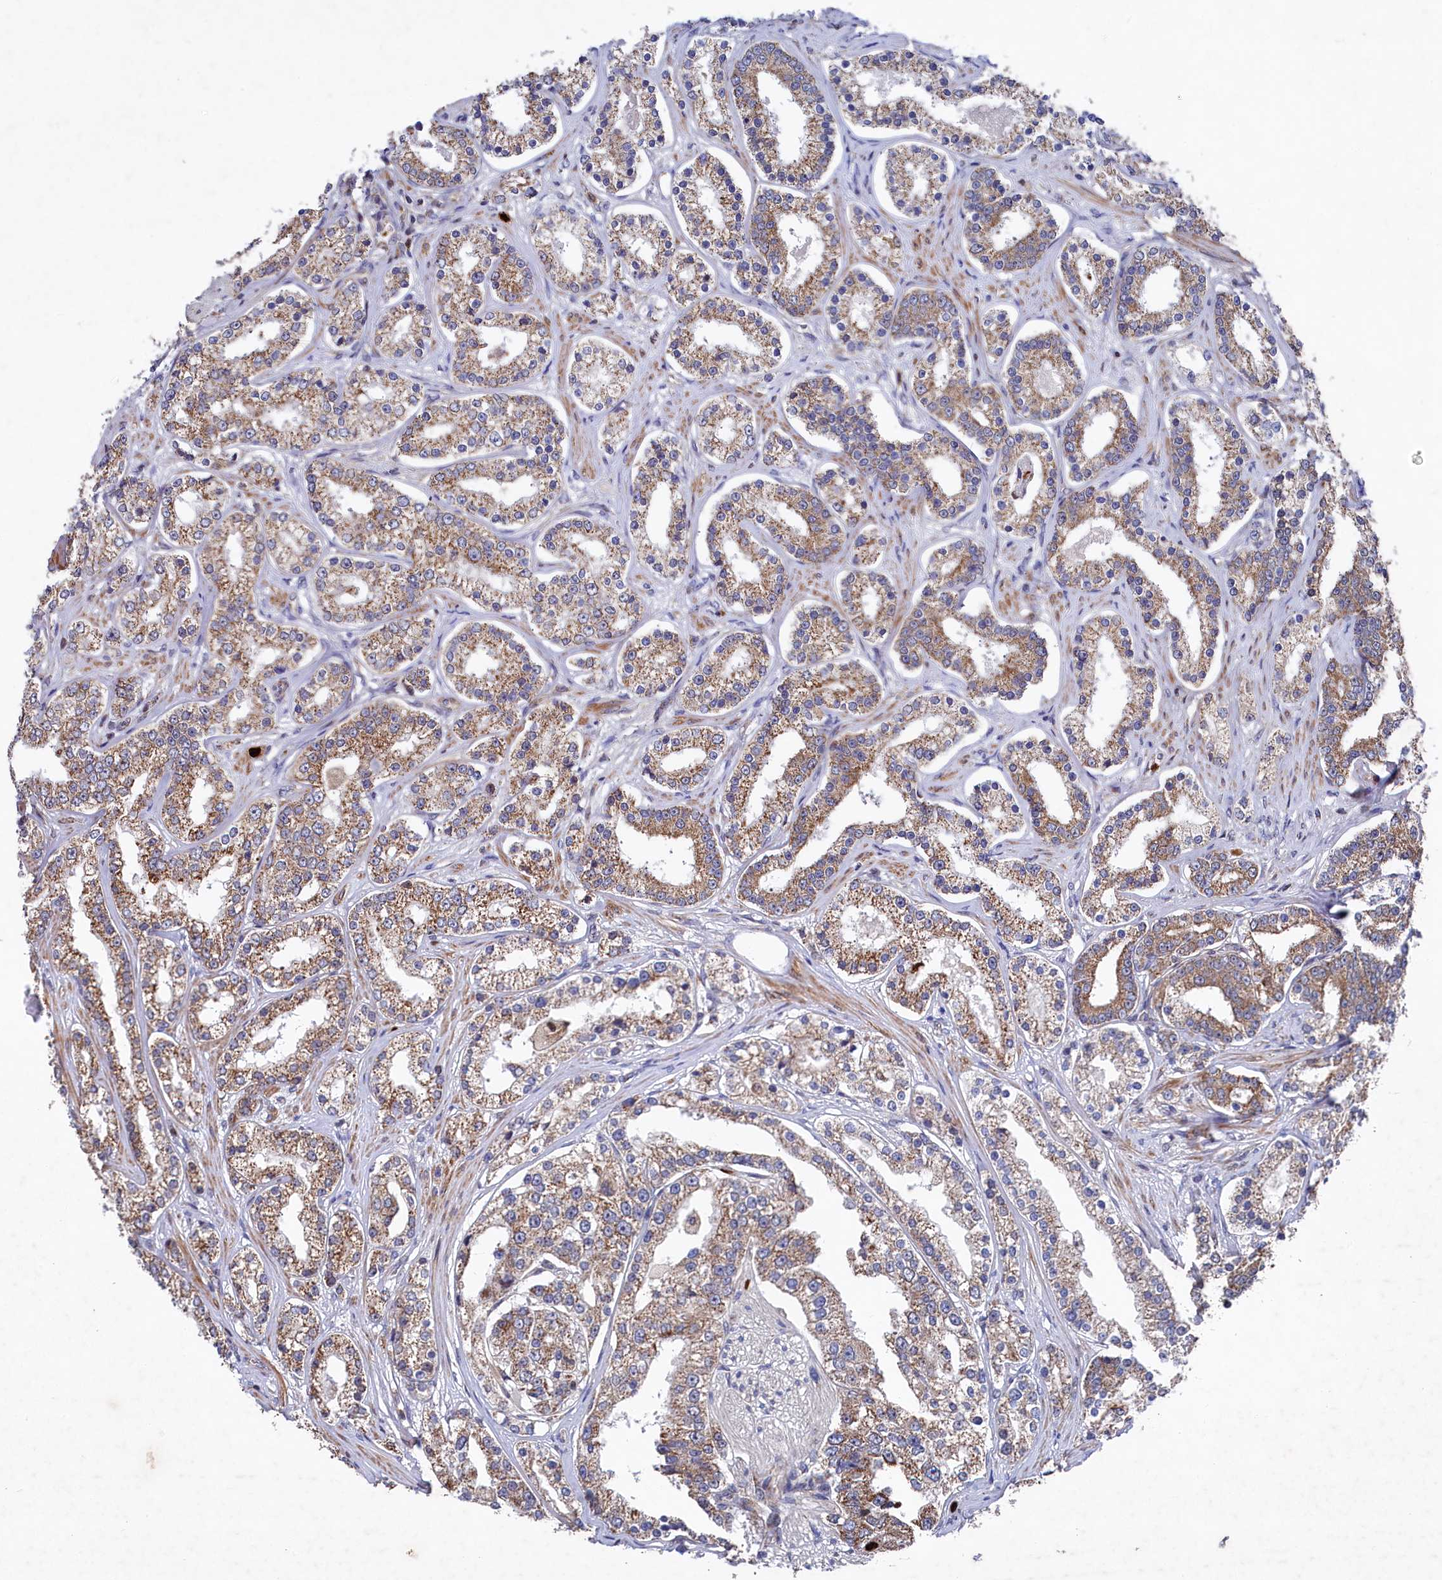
{"staining": {"intensity": "moderate", "quantity": ">75%", "location": "cytoplasmic/membranous"}, "tissue": "prostate cancer", "cell_type": "Tumor cells", "image_type": "cancer", "snomed": [{"axis": "morphology", "description": "Normal tissue, NOS"}, {"axis": "morphology", "description": "Adenocarcinoma, High grade"}, {"axis": "topography", "description": "Prostate"}], "caption": "The histopathology image shows immunohistochemical staining of adenocarcinoma (high-grade) (prostate). There is moderate cytoplasmic/membranous staining is appreciated in approximately >75% of tumor cells.", "gene": "CHCHD1", "patient": {"sex": "male", "age": 83}}